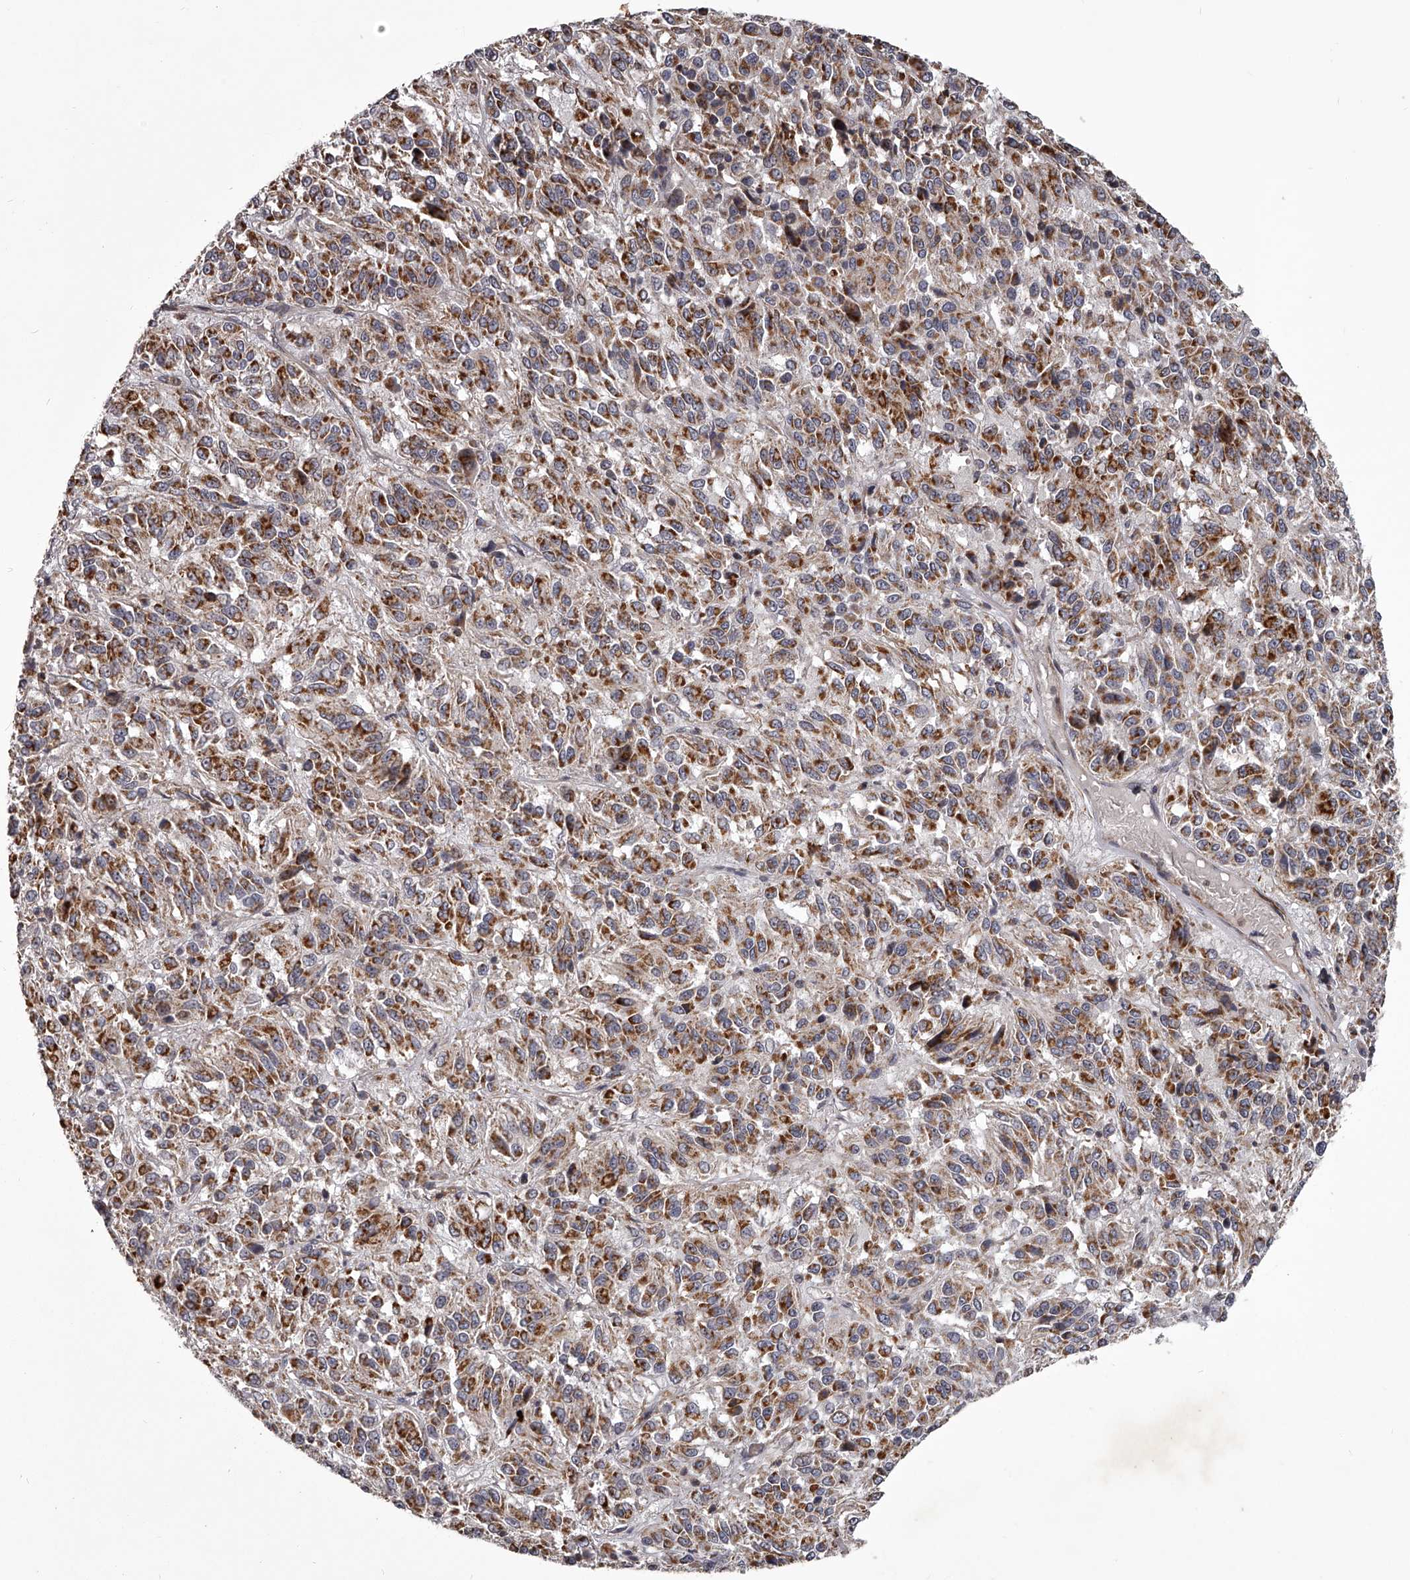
{"staining": {"intensity": "moderate", "quantity": ">75%", "location": "cytoplasmic/membranous"}, "tissue": "melanoma", "cell_type": "Tumor cells", "image_type": "cancer", "snomed": [{"axis": "morphology", "description": "Malignant melanoma, Metastatic site"}, {"axis": "topography", "description": "Lung"}], "caption": "Immunohistochemical staining of human malignant melanoma (metastatic site) demonstrates moderate cytoplasmic/membranous protein positivity in approximately >75% of tumor cells.", "gene": "RRP36", "patient": {"sex": "male", "age": 64}}